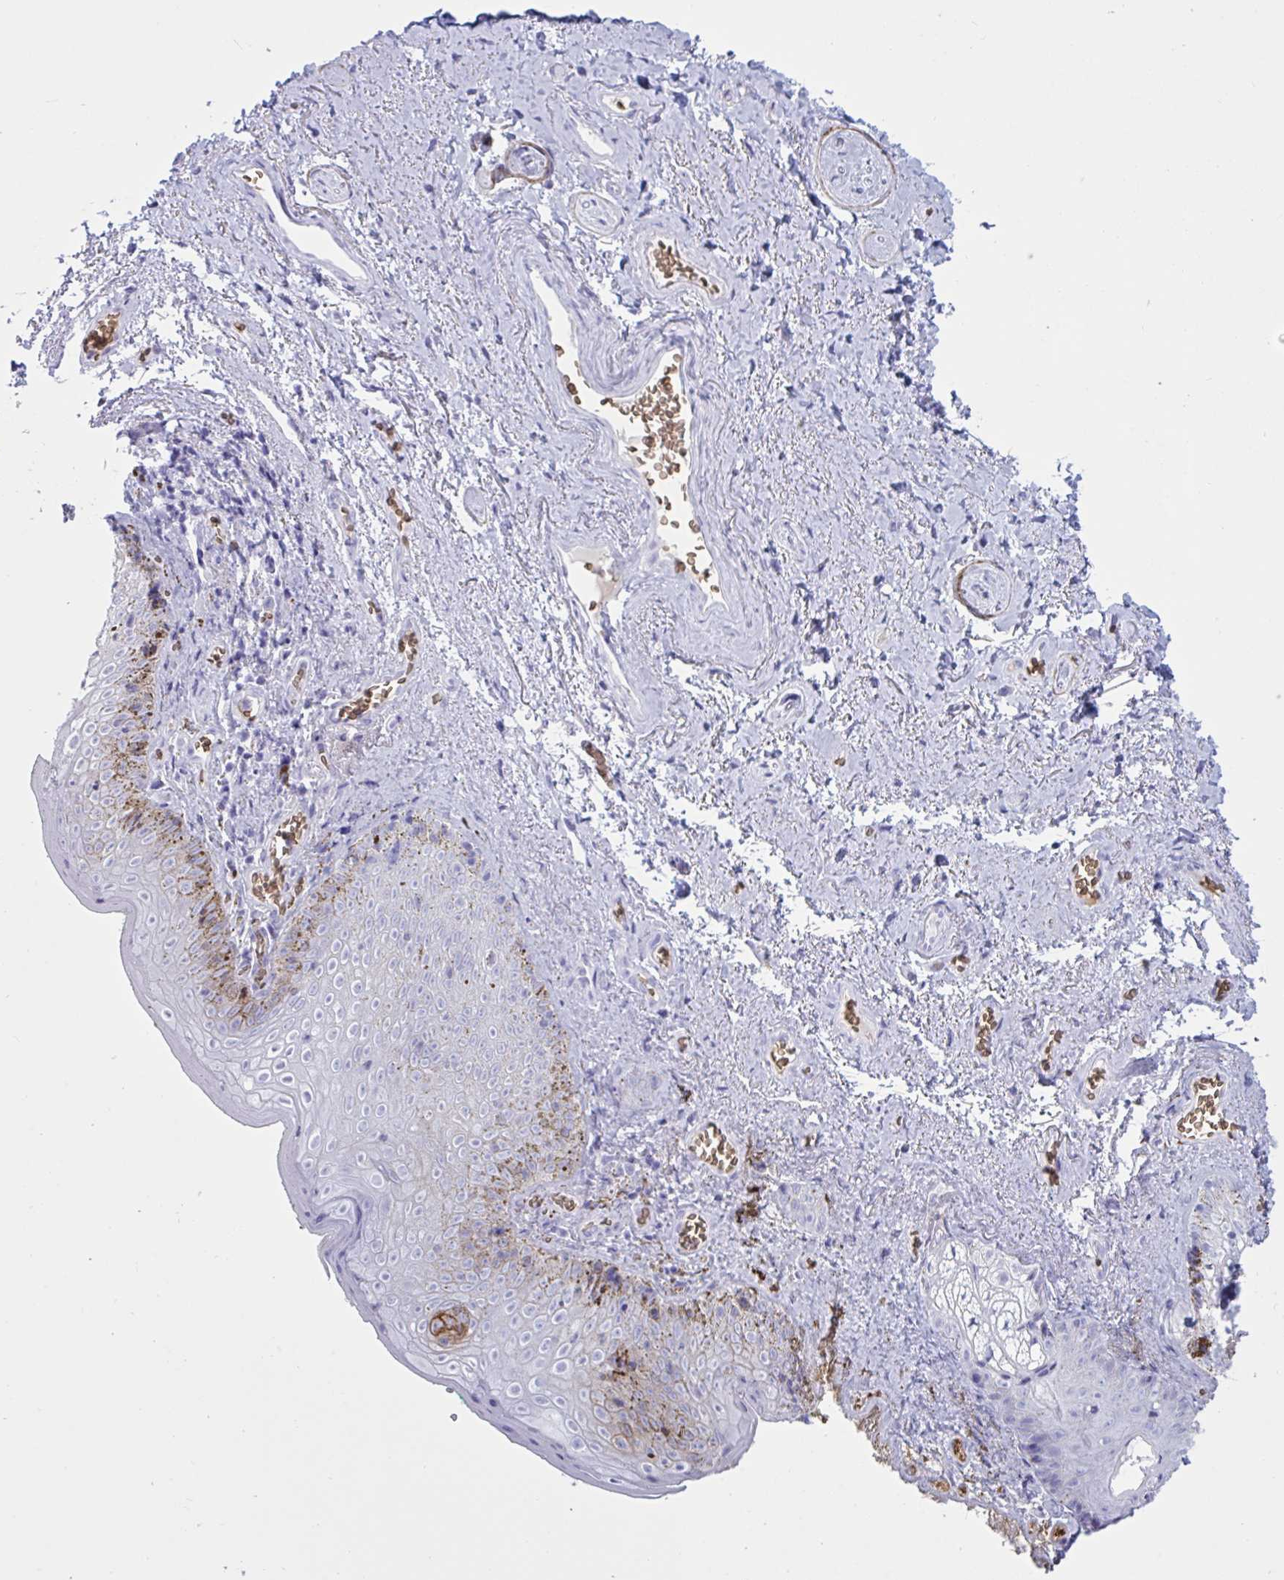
{"staining": {"intensity": "weak", "quantity": "<25%", "location": "cytoplasmic/membranous"}, "tissue": "vagina", "cell_type": "Squamous epithelial cells", "image_type": "normal", "snomed": [{"axis": "morphology", "description": "Normal tissue, NOS"}, {"axis": "topography", "description": "Vulva"}, {"axis": "topography", "description": "Vagina"}, {"axis": "topography", "description": "Peripheral nerve tissue"}], "caption": "DAB (3,3'-diaminobenzidine) immunohistochemical staining of unremarkable human vagina displays no significant expression in squamous epithelial cells. Brightfield microscopy of immunohistochemistry stained with DAB (brown) and hematoxylin (blue), captured at high magnification.", "gene": "SLC2A1", "patient": {"sex": "female", "age": 66}}